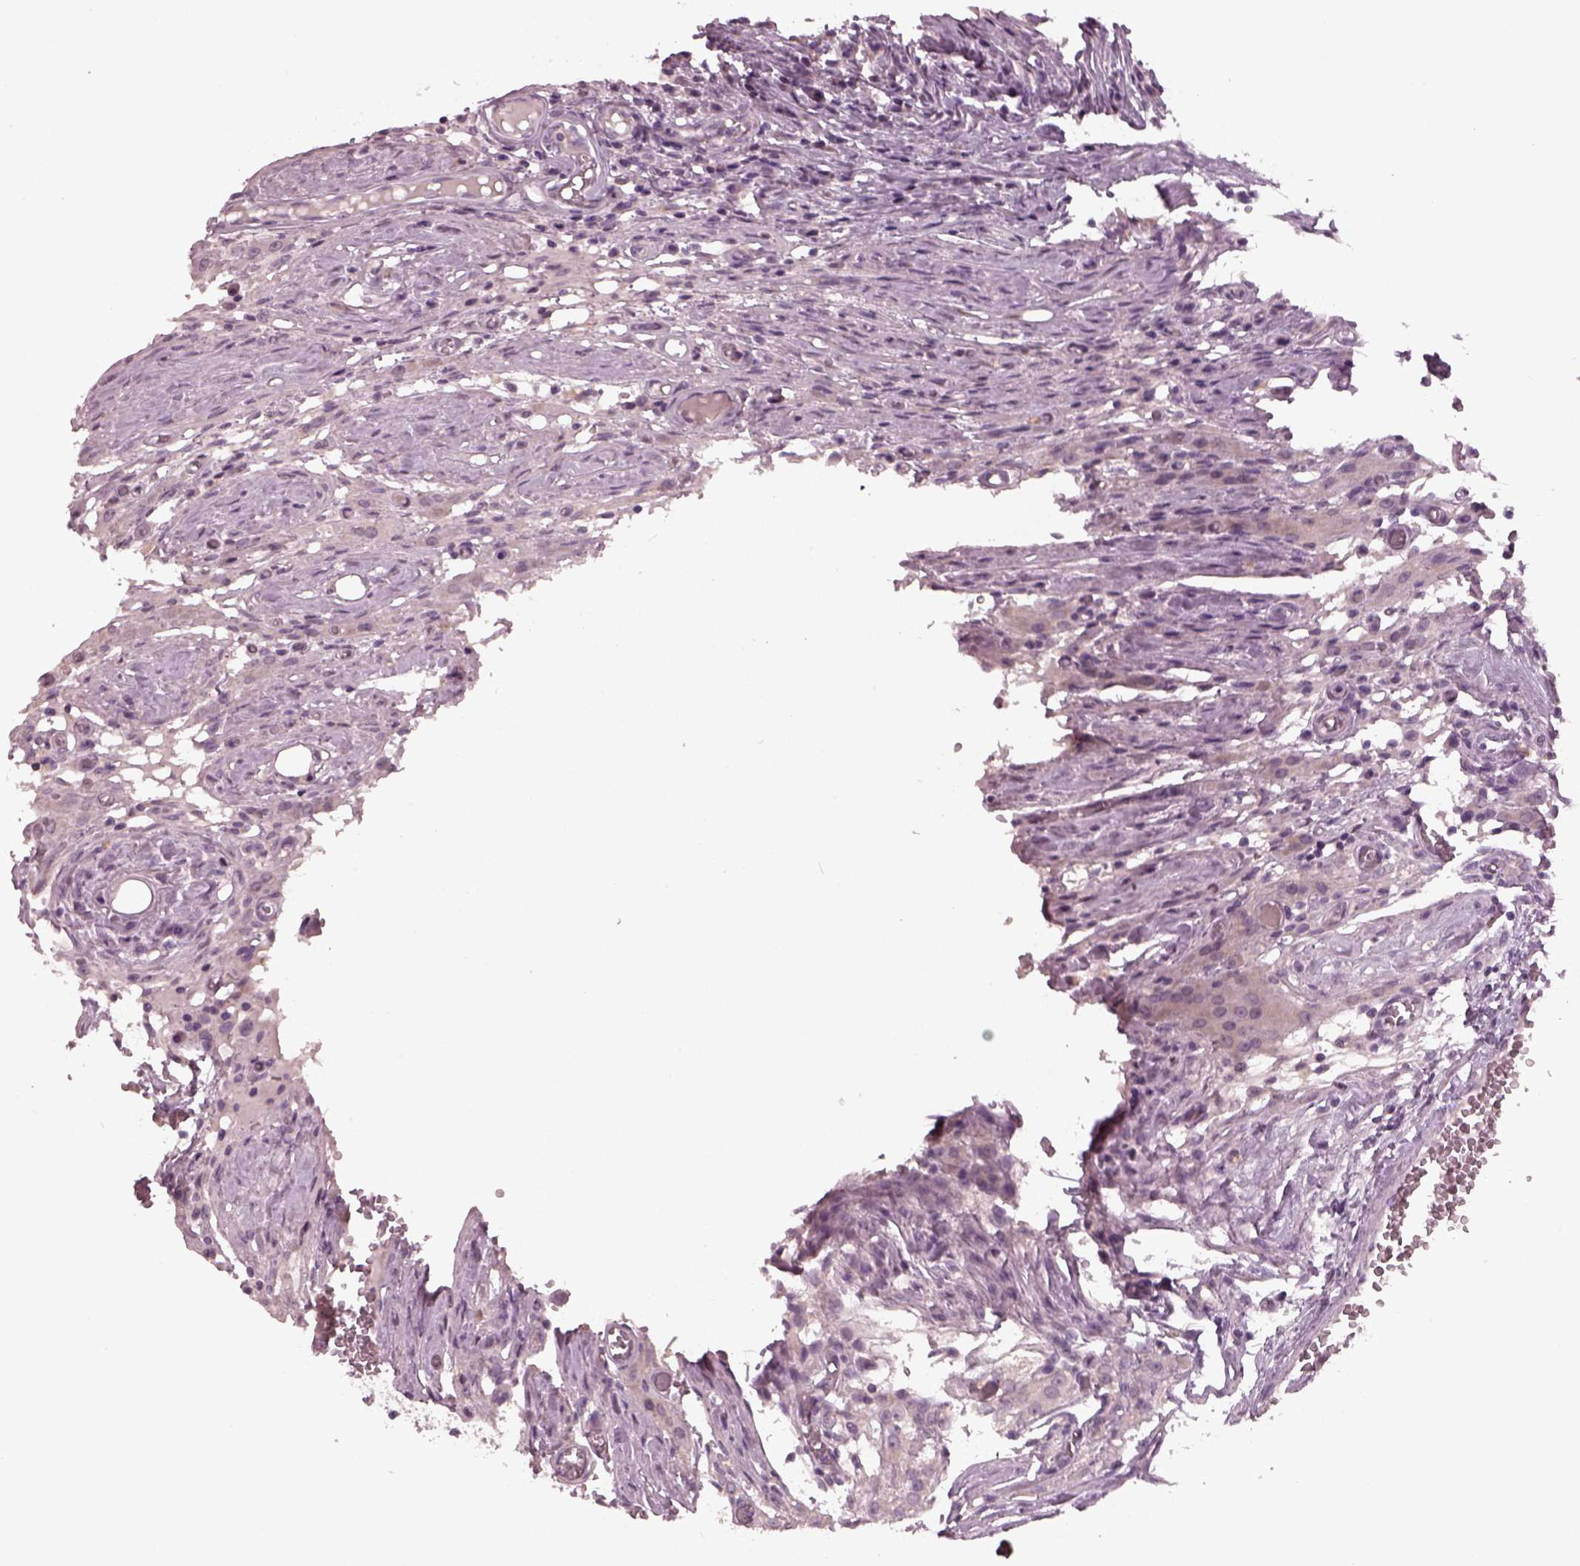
{"staining": {"intensity": "negative", "quantity": "none", "location": "none"}, "tissue": "testis cancer", "cell_type": "Tumor cells", "image_type": "cancer", "snomed": [{"axis": "morphology", "description": "Carcinoma, Embryonal, NOS"}, {"axis": "topography", "description": "Testis"}], "caption": "This micrograph is of testis cancer stained with IHC to label a protein in brown with the nuclei are counter-stained blue. There is no staining in tumor cells.", "gene": "RCVRN", "patient": {"sex": "male", "age": 36}}